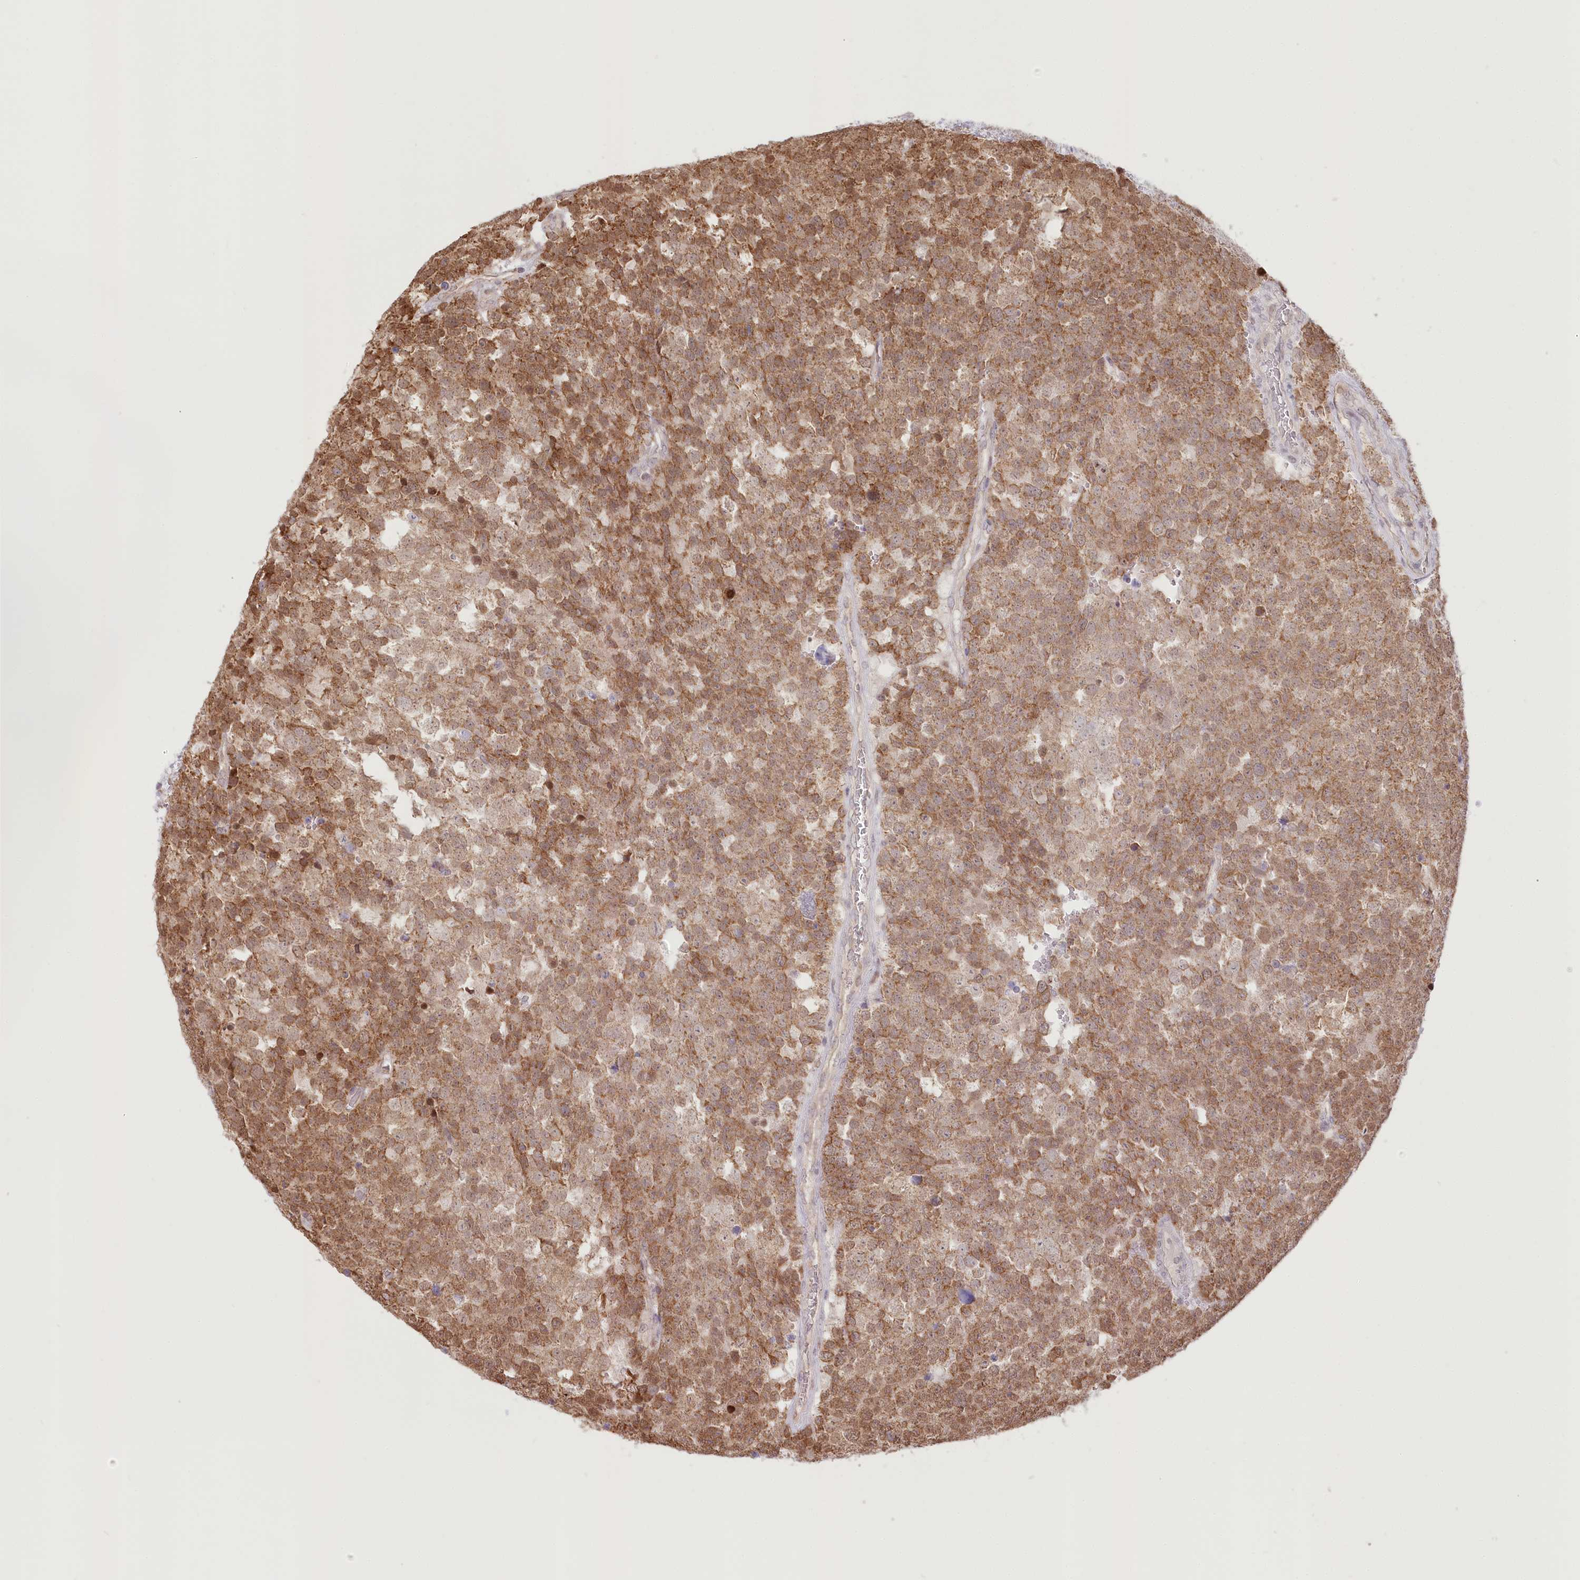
{"staining": {"intensity": "moderate", "quantity": ">75%", "location": "cytoplasmic/membranous"}, "tissue": "testis cancer", "cell_type": "Tumor cells", "image_type": "cancer", "snomed": [{"axis": "morphology", "description": "Seminoma, NOS"}, {"axis": "topography", "description": "Testis"}], "caption": "There is medium levels of moderate cytoplasmic/membranous expression in tumor cells of testis cancer (seminoma), as demonstrated by immunohistochemical staining (brown color).", "gene": "PYURF", "patient": {"sex": "male", "age": 71}}